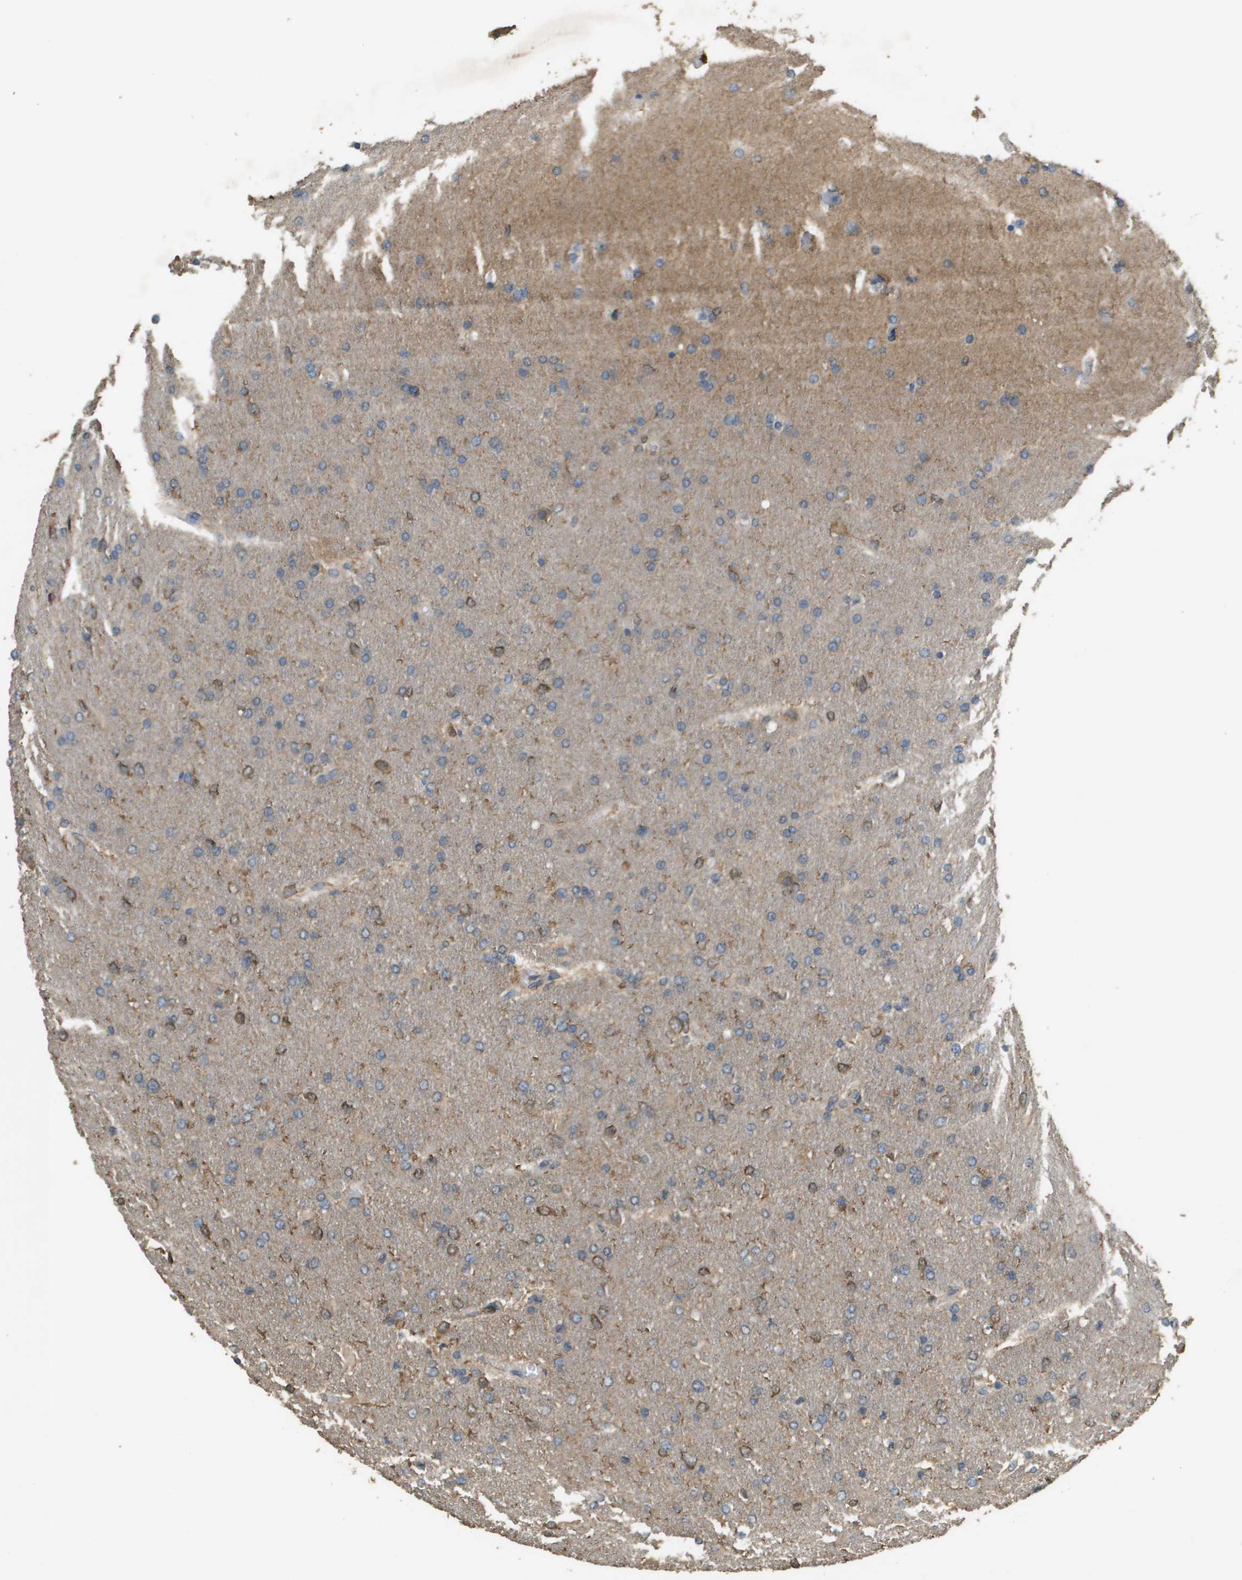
{"staining": {"intensity": "weak", "quantity": "25%-75%", "location": "cytoplasmic/membranous"}, "tissue": "glioma", "cell_type": "Tumor cells", "image_type": "cancer", "snomed": [{"axis": "morphology", "description": "Glioma, malignant, High grade"}, {"axis": "topography", "description": "Cerebral cortex"}], "caption": "Weak cytoplasmic/membranous positivity is appreciated in approximately 25%-75% of tumor cells in malignant glioma (high-grade). The staining is performed using DAB brown chromogen to label protein expression. The nuclei are counter-stained blue using hematoxylin.", "gene": "MS4A7", "patient": {"sex": "female", "age": 36}}